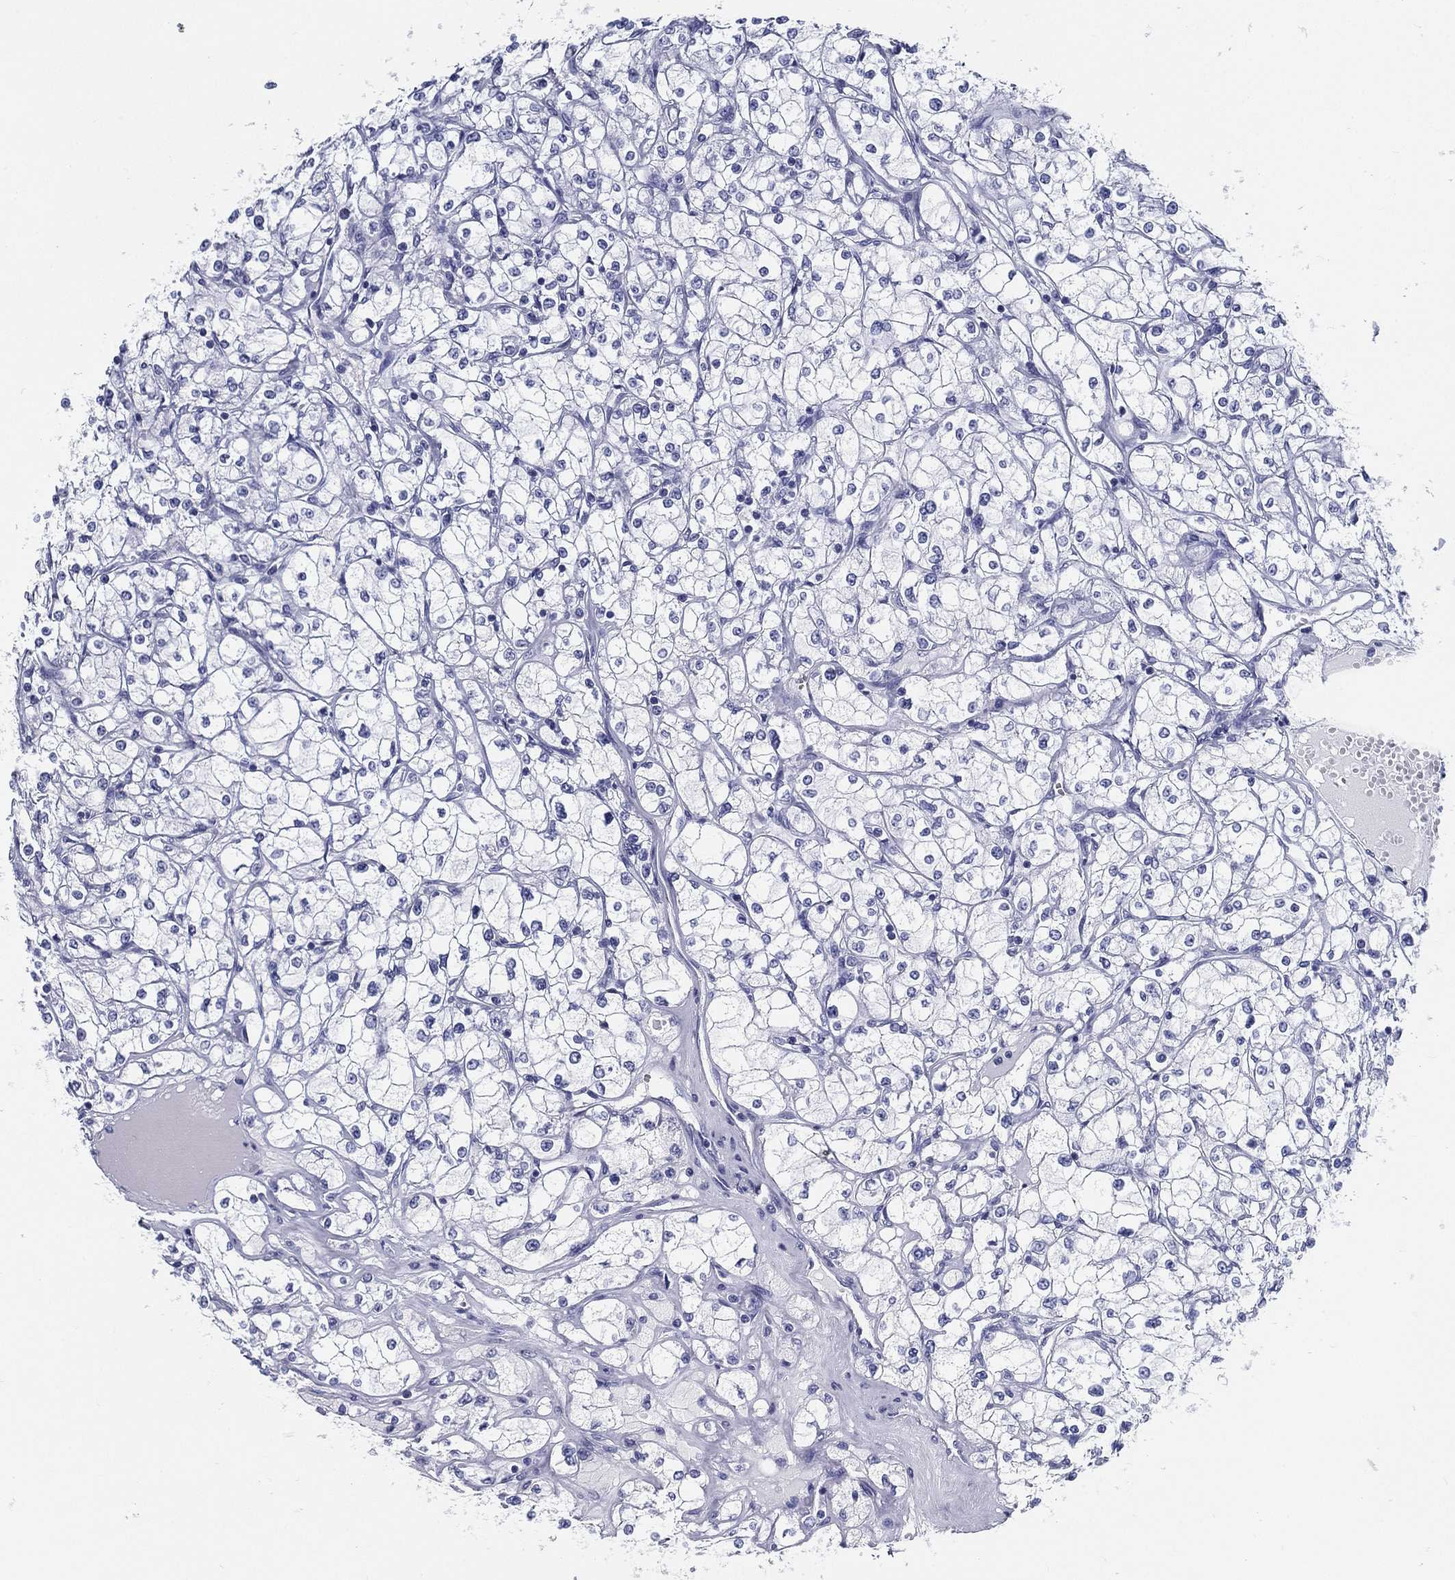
{"staining": {"intensity": "negative", "quantity": "none", "location": "none"}, "tissue": "renal cancer", "cell_type": "Tumor cells", "image_type": "cancer", "snomed": [{"axis": "morphology", "description": "Adenocarcinoma, NOS"}, {"axis": "topography", "description": "Kidney"}], "caption": "Immunohistochemical staining of renal cancer (adenocarcinoma) exhibits no significant positivity in tumor cells. Brightfield microscopy of immunohistochemistry stained with DAB (3,3'-diaminobenzidine) (brown) and hematoxylin (blue), captured at high magnification.", "gene": "ATP1B2", "patient": {"sex": "male", "age": 67}}